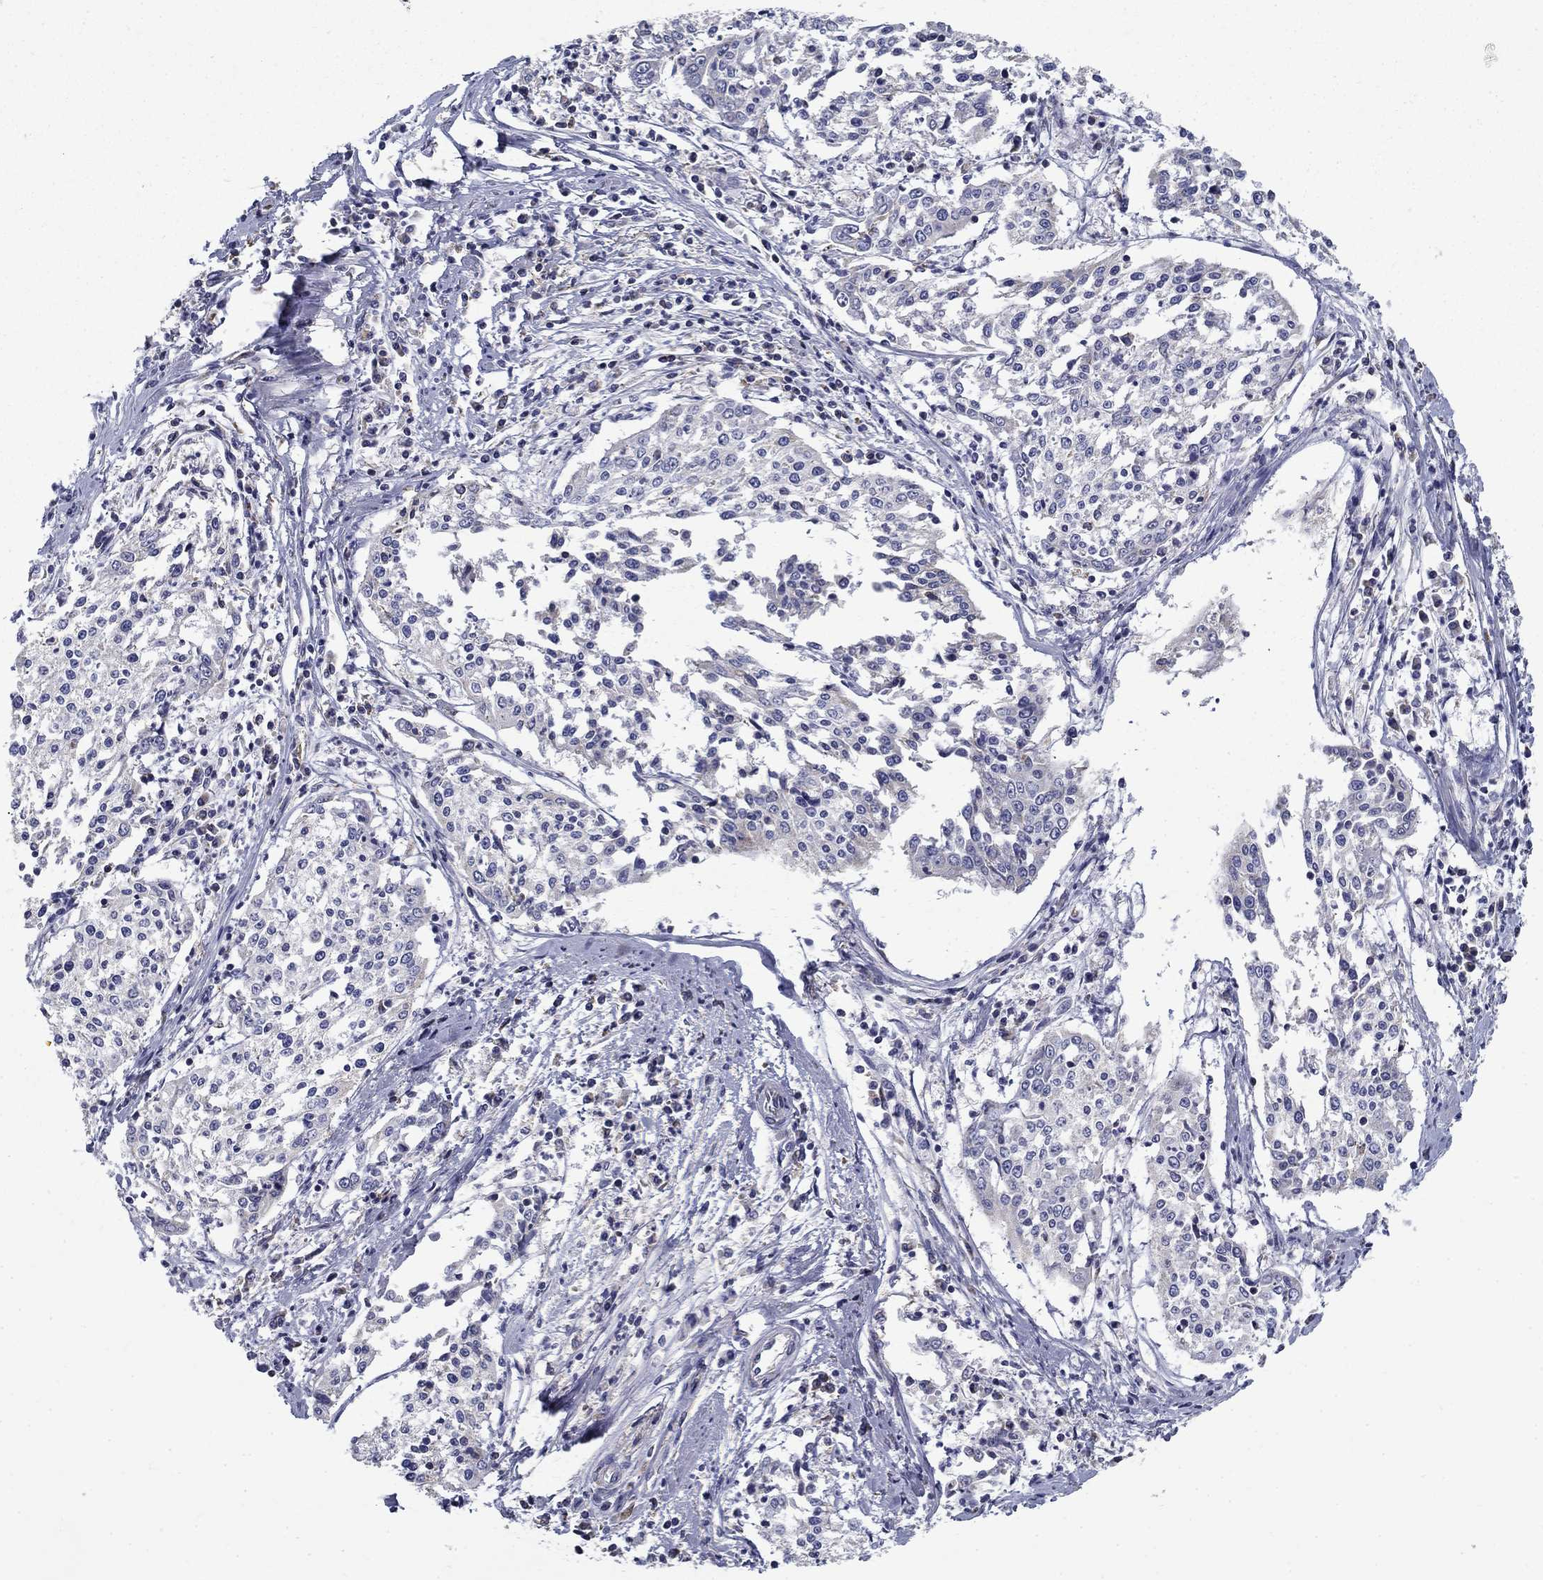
{"staining": {"intensity": "negative", "quantity": "none", "location": "none"}, "tissue": "cervical cancer", "cell_type": "Tumor cells", "image_type": "cancer", "snomed": [{"axis": "morphology", "description": "Squamous cell carcinoma, NOS"}, {"axis": "topography", "description": "Cervix"}], "caption": "High magnification brightfield microscopy of cervical cancer stained with DAB (brown) and counterstained with hematoxylin (blue): tumor cells show no significant staining.", "gene": "NME5", "patient": {"sex": "female", "age": 41}}